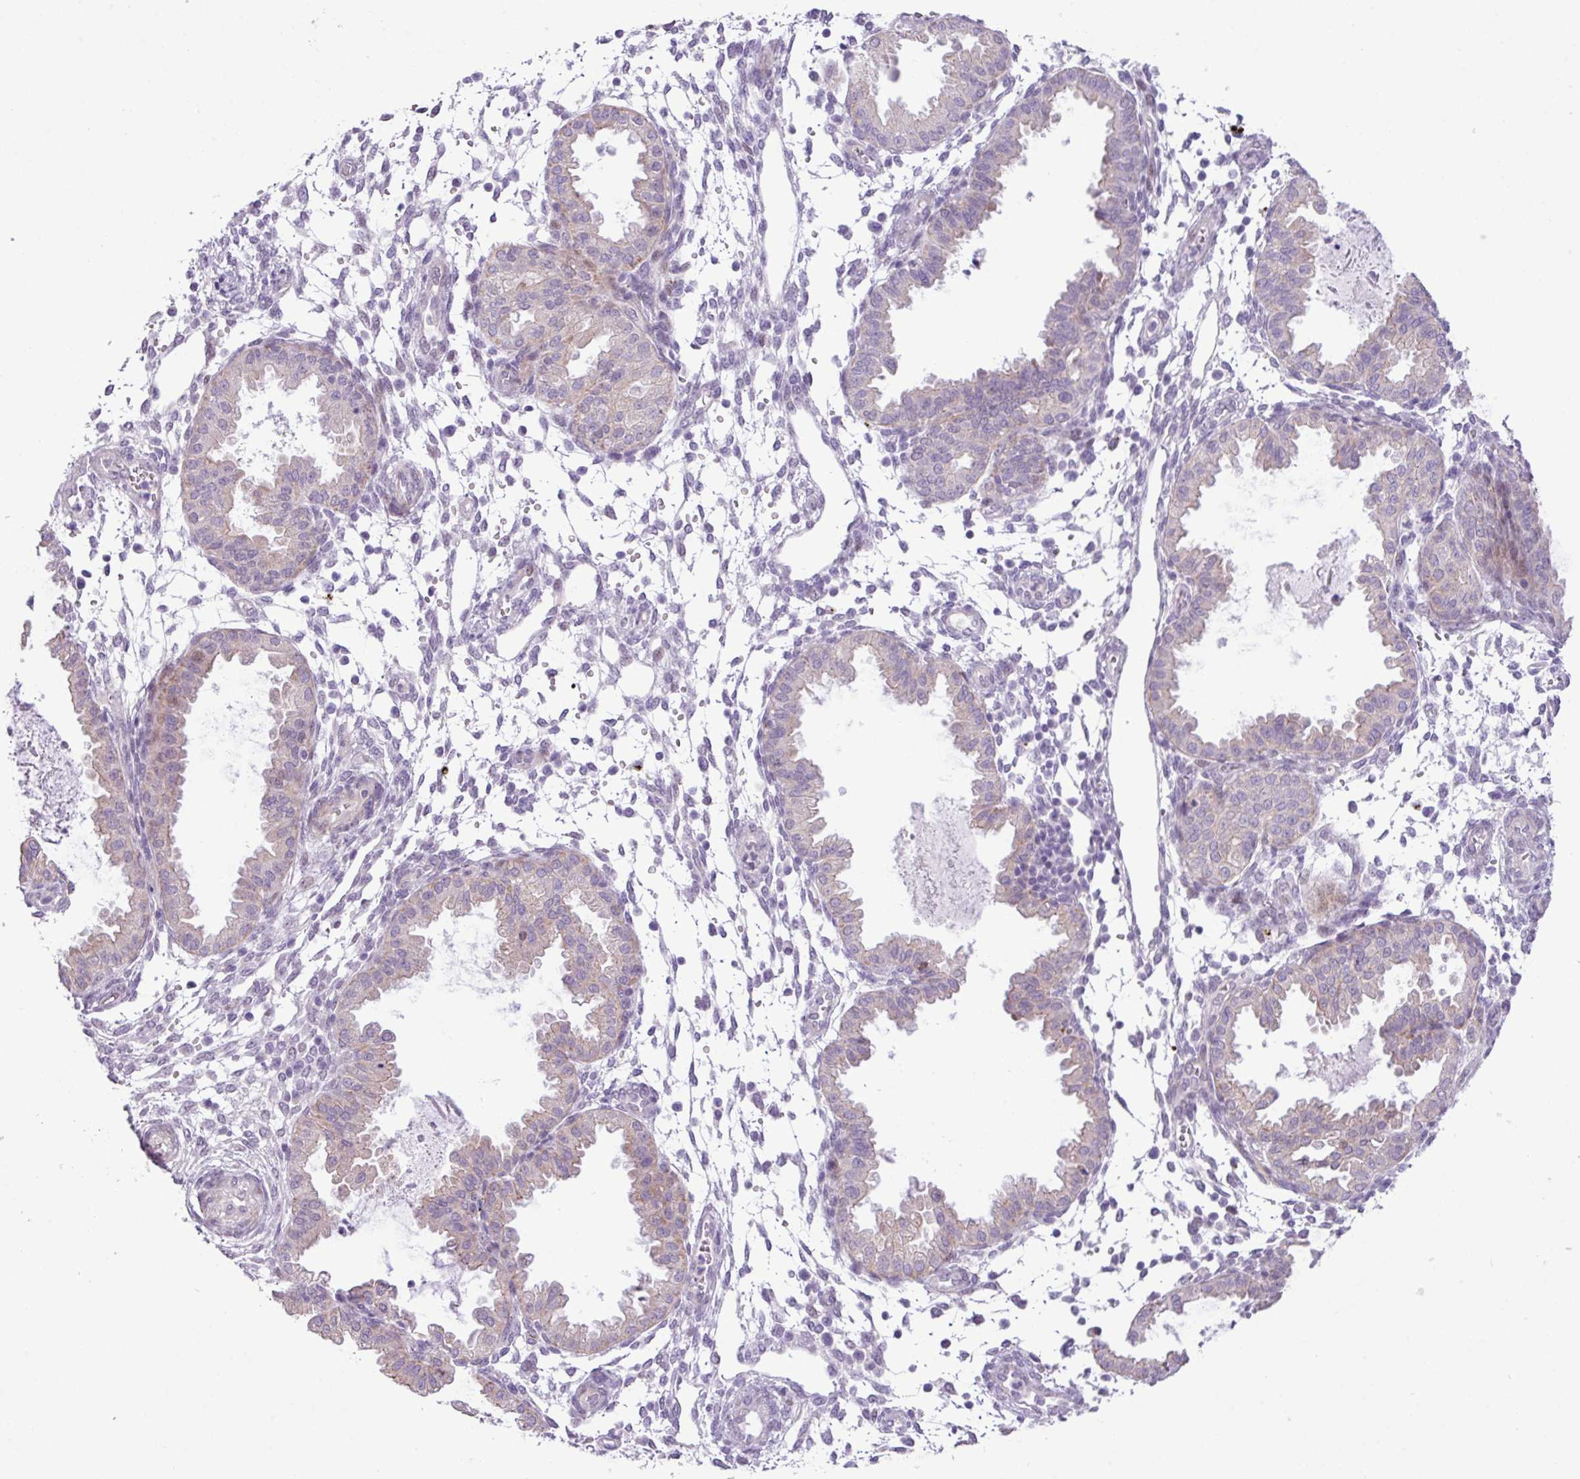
{"staining": {"intensity": "negative", "quantity": "none", "location": "none"}, "tissue": "endometrium", "cell_type": "Cells in endometrial stroma", "image_type": "normal", "snomed": [{"axis": "morphology", "description": "Normal tissue, NOS"}, {"axis": "topography", "description": "Endometrium"}], "caption": "Immunohistochemistry (IHC) of normal human endometrium reveals no positivity in cells in endometrial stroma.", "gene": "YLPM1", "patient": {"sex": "female", "age": 33}}